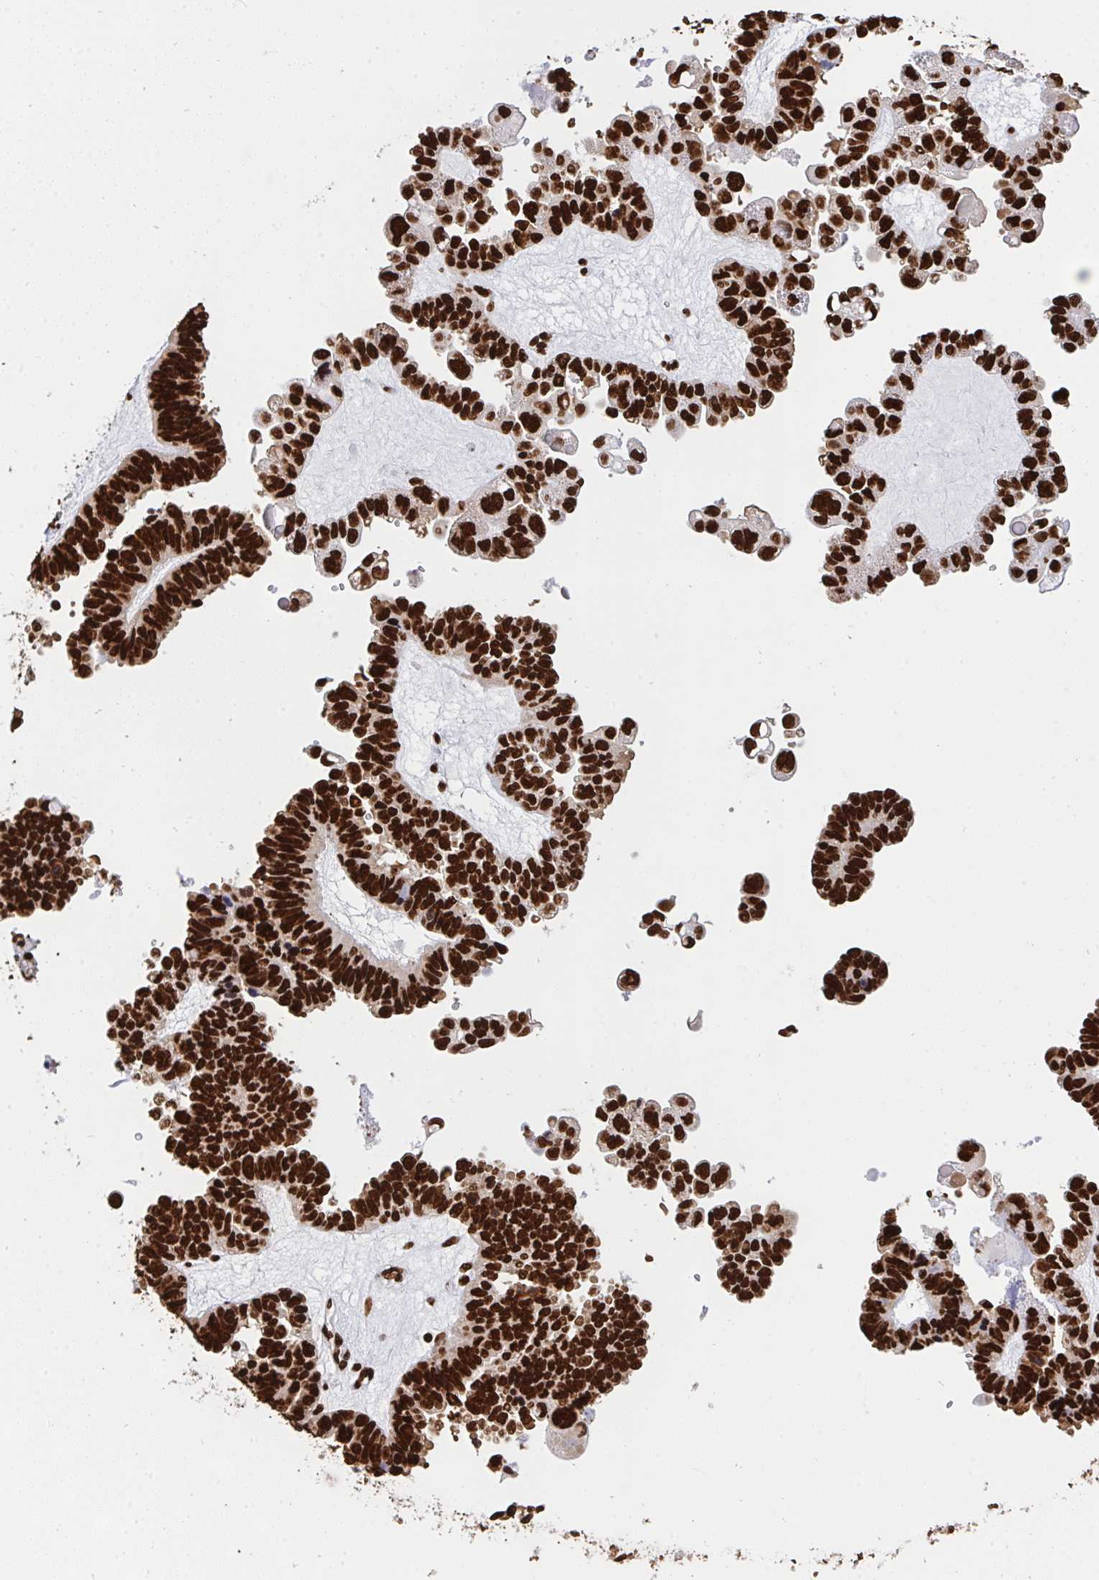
{"staining": {"intensity": "strong", "quantity": ">75%", "location": "nuclear"}, "tissue": "ovarian cancer", "cell_type": "Tumor cells", "image_type": "cancer", "snomed": [{"axis": "morphology", "description": "Cystadenocarcinoma, serous, NOS"}, {"axis": "topography", "description": "Ovary"}], "caption": "Tumor cells exhibit high levels of strong nuclear expression in about >75% of cells in human ovarian serous cystadenocarcinoma.", "gene": "HNRNPL", "patient": {"sex": "female", "age": 51}}